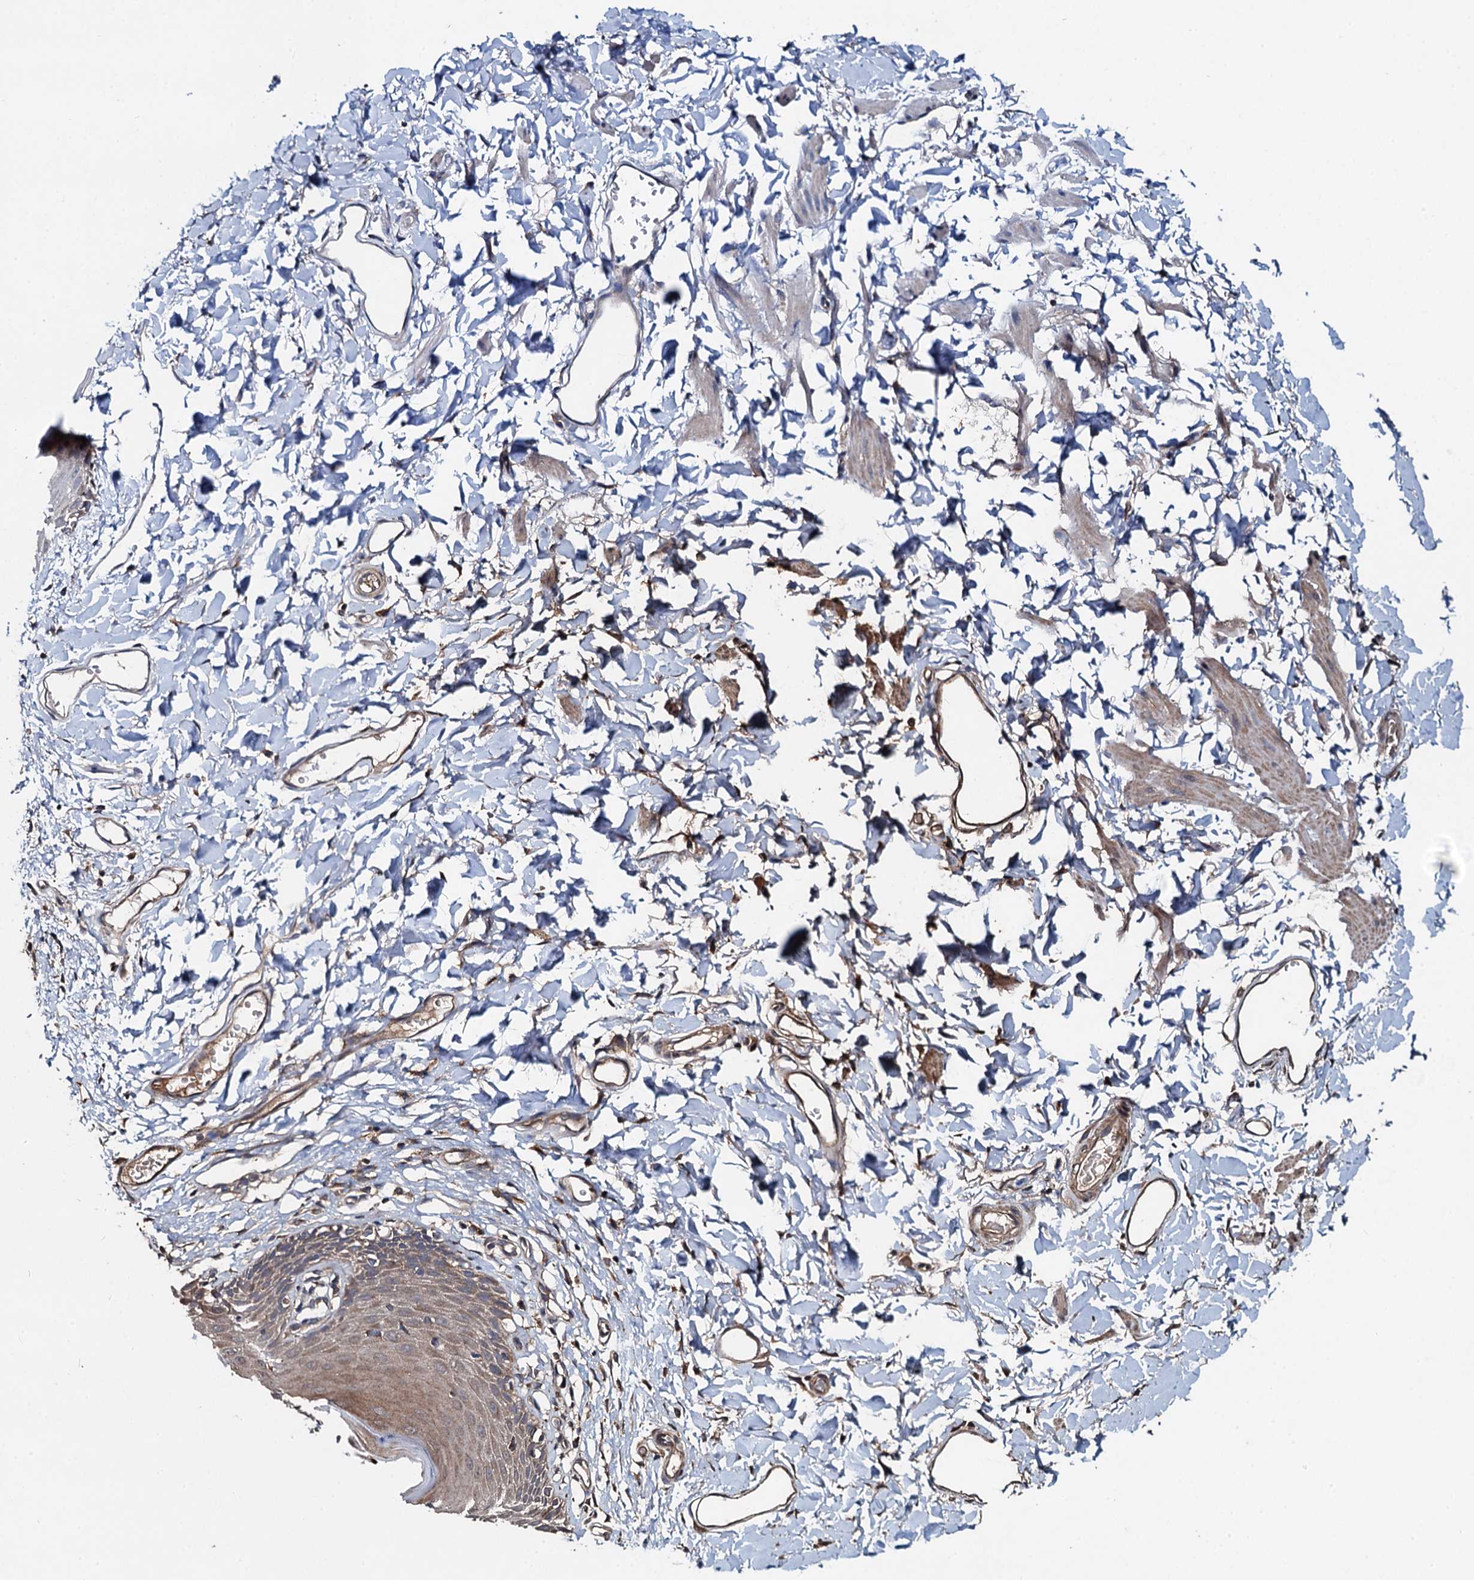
{"staining": {"intensity": "weak", "quantity": ">75%", "location": "cytoplasmic/membranous"}, "tissue": "skin", "cell_type": "Epidermal cells", "image_type": "normal", "snomed": [{"axis": "morphology", "description": "Normal tissue, NOS"}, {"axis": "topography", "description": "Vulva"}], "caption": "DAB immunohistochemical staining of normal human skin exhibits weak cytoplasmic/membranous protein positivity in about >75% of epidermal cells.", "gene": "SNAP29", "patient": {"sex": "female", "age": 68}}